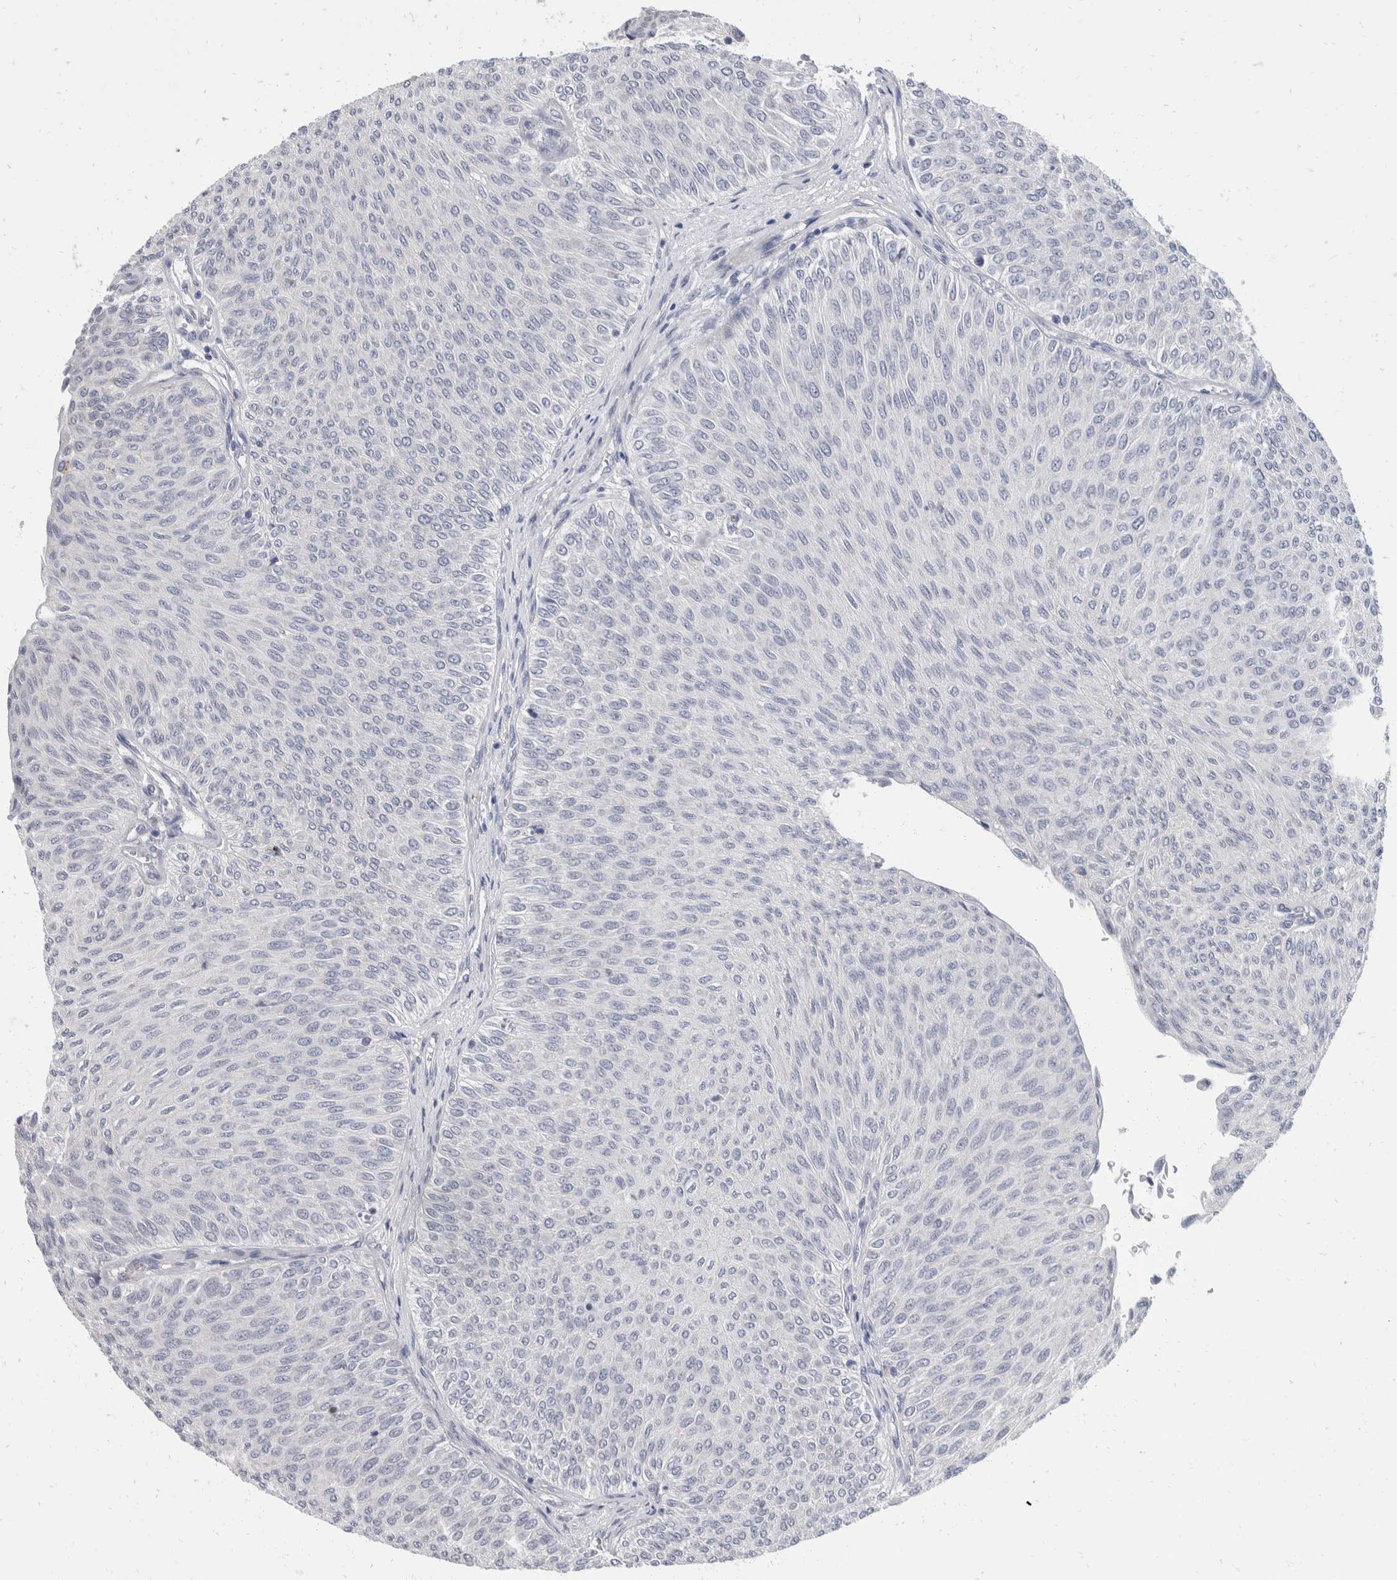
{"staining": {"intensity": "negative", "quantity": "none", "location": "none"}, "tissue": "urothelial cancer", "cell_type": "Tumor cells", "image_type": "cancer", "snomed": [{"axis": "morphology", "description": "Urothelial carcinoma, Low grade"}, {"axis": "topography", "description": "Urinary bladder"}], "caption": "Histopathology image shows no significant protein staining in tumor cells of urothelial cancer.", "gene": "CATSPERD", "patient": {"sex": "male", "age": 78}}